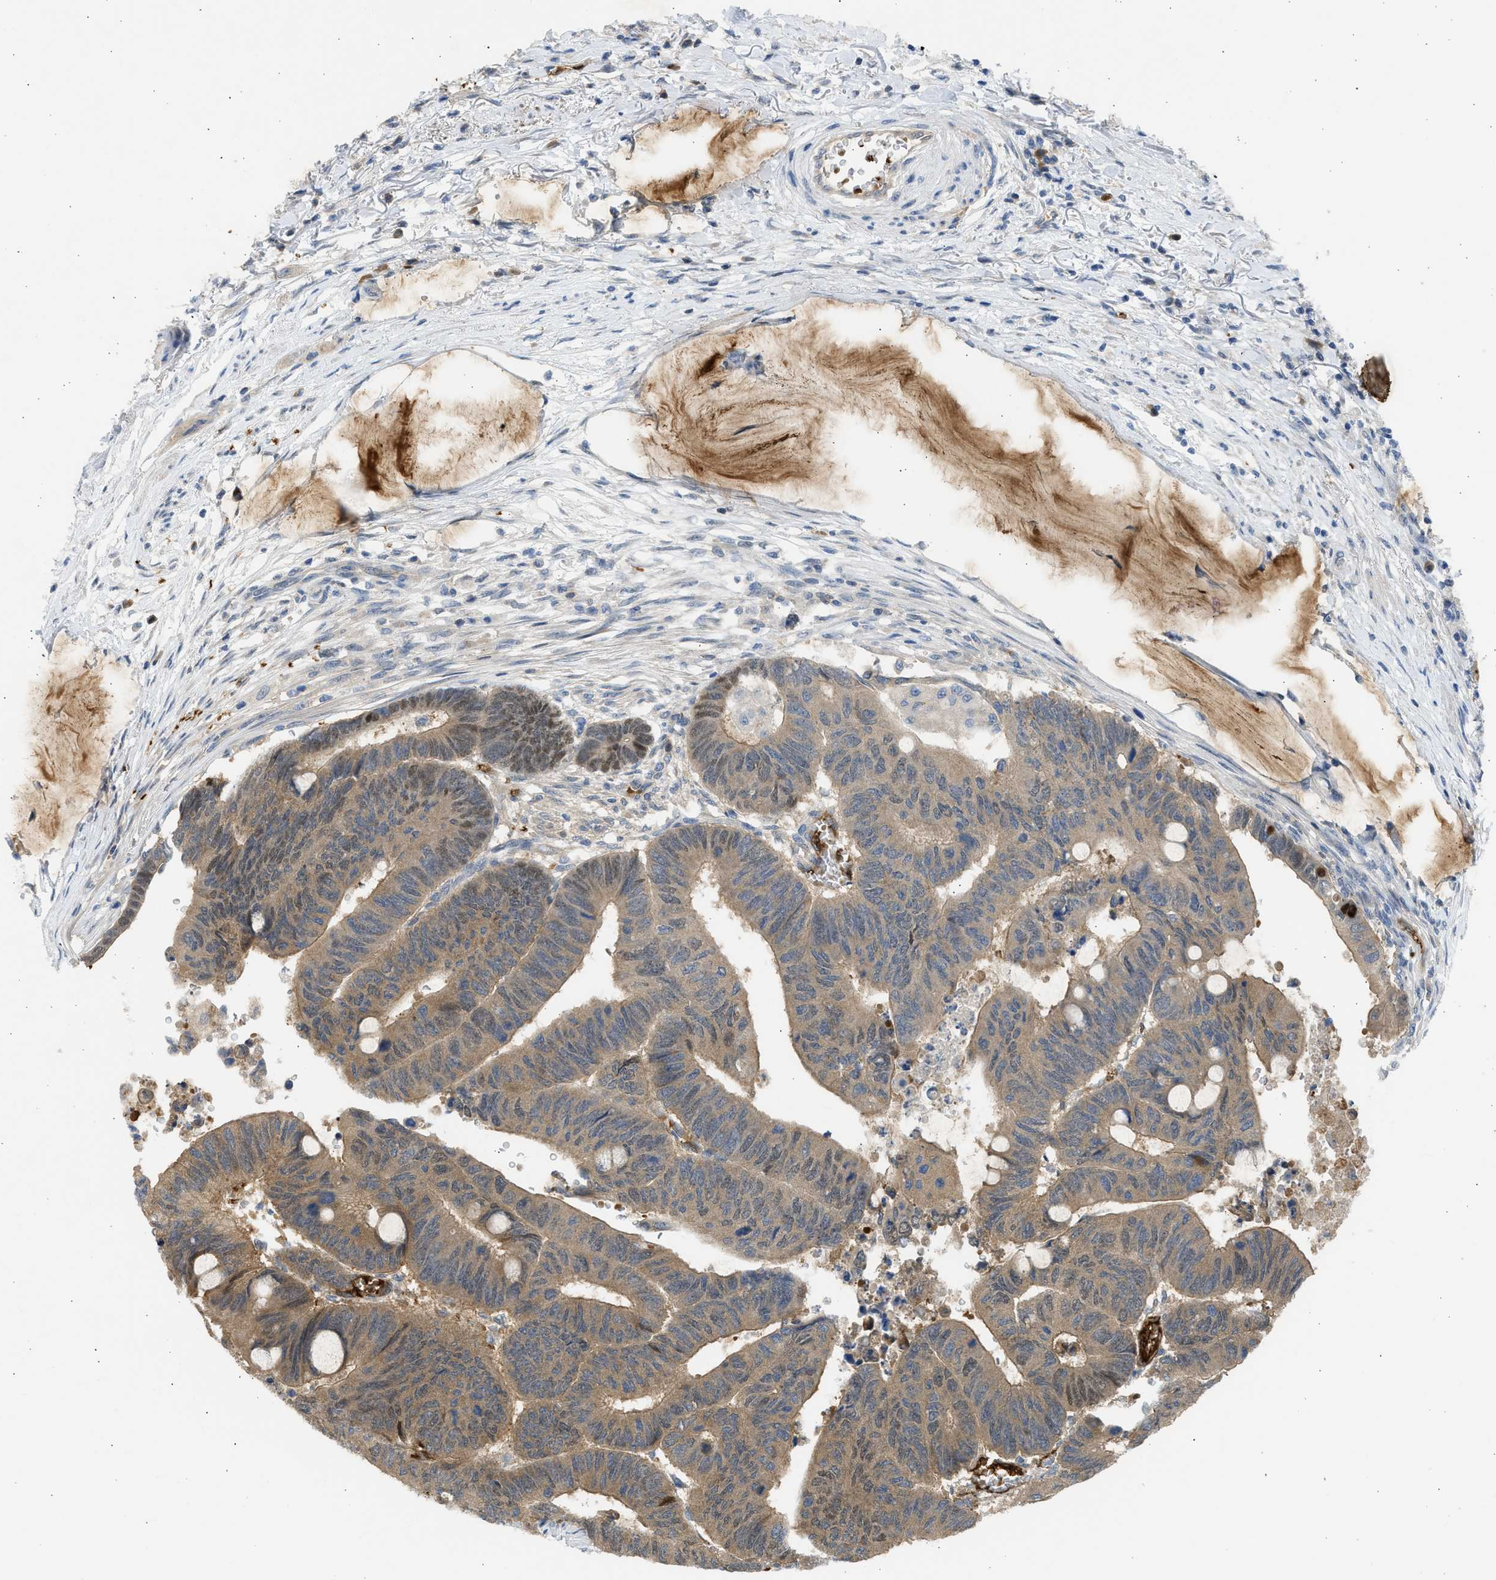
{"staining": {"intensity": "moderate", "quantity": ">75%", "location": "cytoplasmic/membranous,nuclear"}, "tissue": "colorectal cancer", "cell_type": "Tumor cells", "image_type": "cancer", "snomed": [{"axis": "morphology", "description": "Normal tissue, NOS"}, {"axis": "morphology", "description": "Adenocarcinoma, NOS"}, {"axis": "topography", "description": "Rectum"}, {"axis": "topography", "description": "Peripheral nerve tissue"}], "caption": "This photomicrograph reveals colorectal cancer stained with immunohistochemistry (IHC) to label a protein in brown. The cytoplasmic/membranous and nuclear of tumor cells show moderate positivity for the protein. Nuclei are counter-stained blue.", "gene": "MAPK7", "patient": {"sex": "male", "age": 92}}